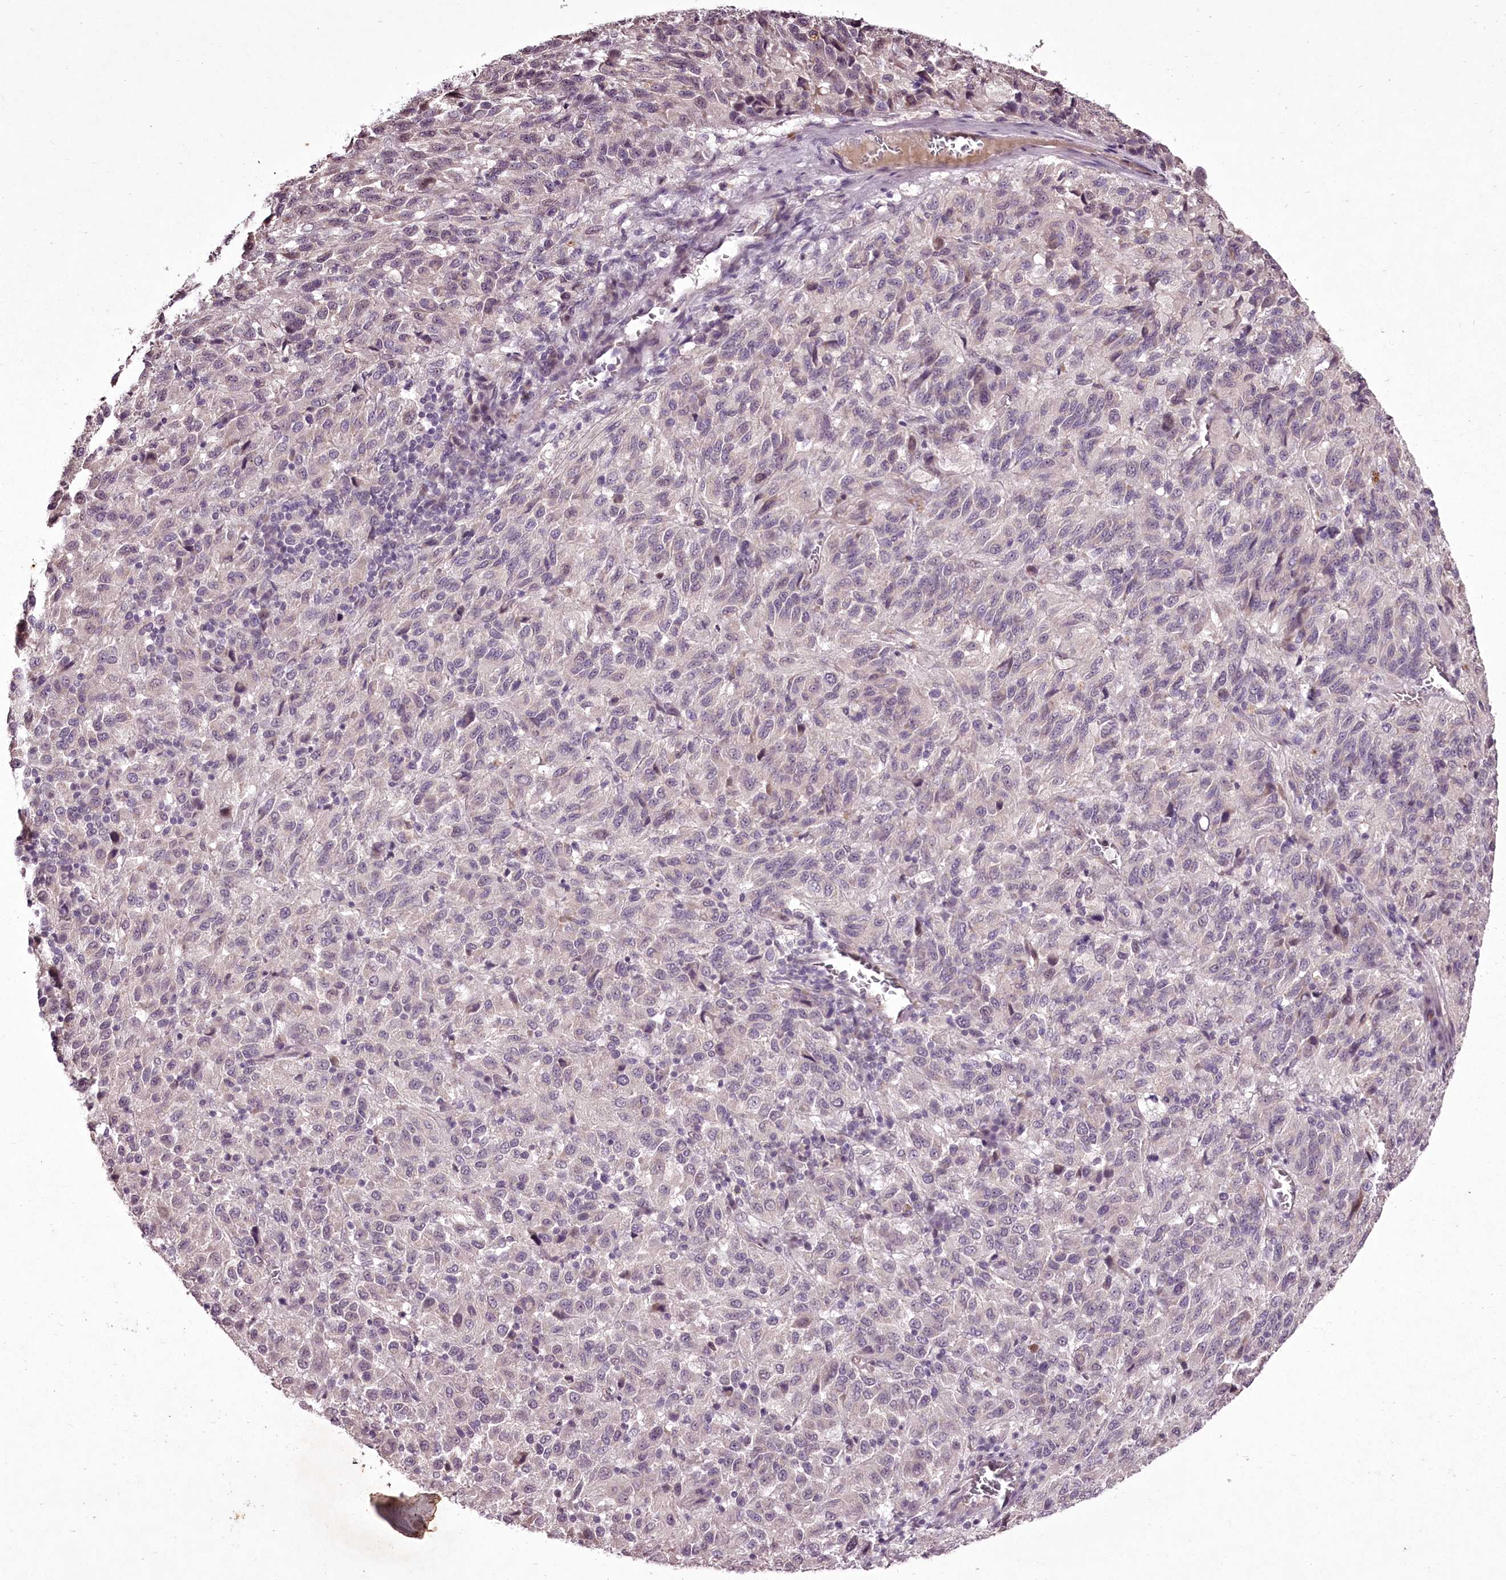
{"staining": {"intensity": "negative", "quantity": "none", "location": "none"}, "tissue": "melanoma", "cell_type": "Tumor cells", "image_type": "cancer", "snomed": [{"axis": "morphology", "description": "Malignant melanoma, Metastatic site"}, {"axis": "topography", "description": "Lung"}], "caption": "Immunohistochemistry photomicrograph of neoplastic tissue: human melanoma stained with DAB (3,3'-diaminobenzidine) reveals no significant protein expression in tumor cells.", "gene": "C1orf56", "patient": {"sex": "male", "age": 64}}